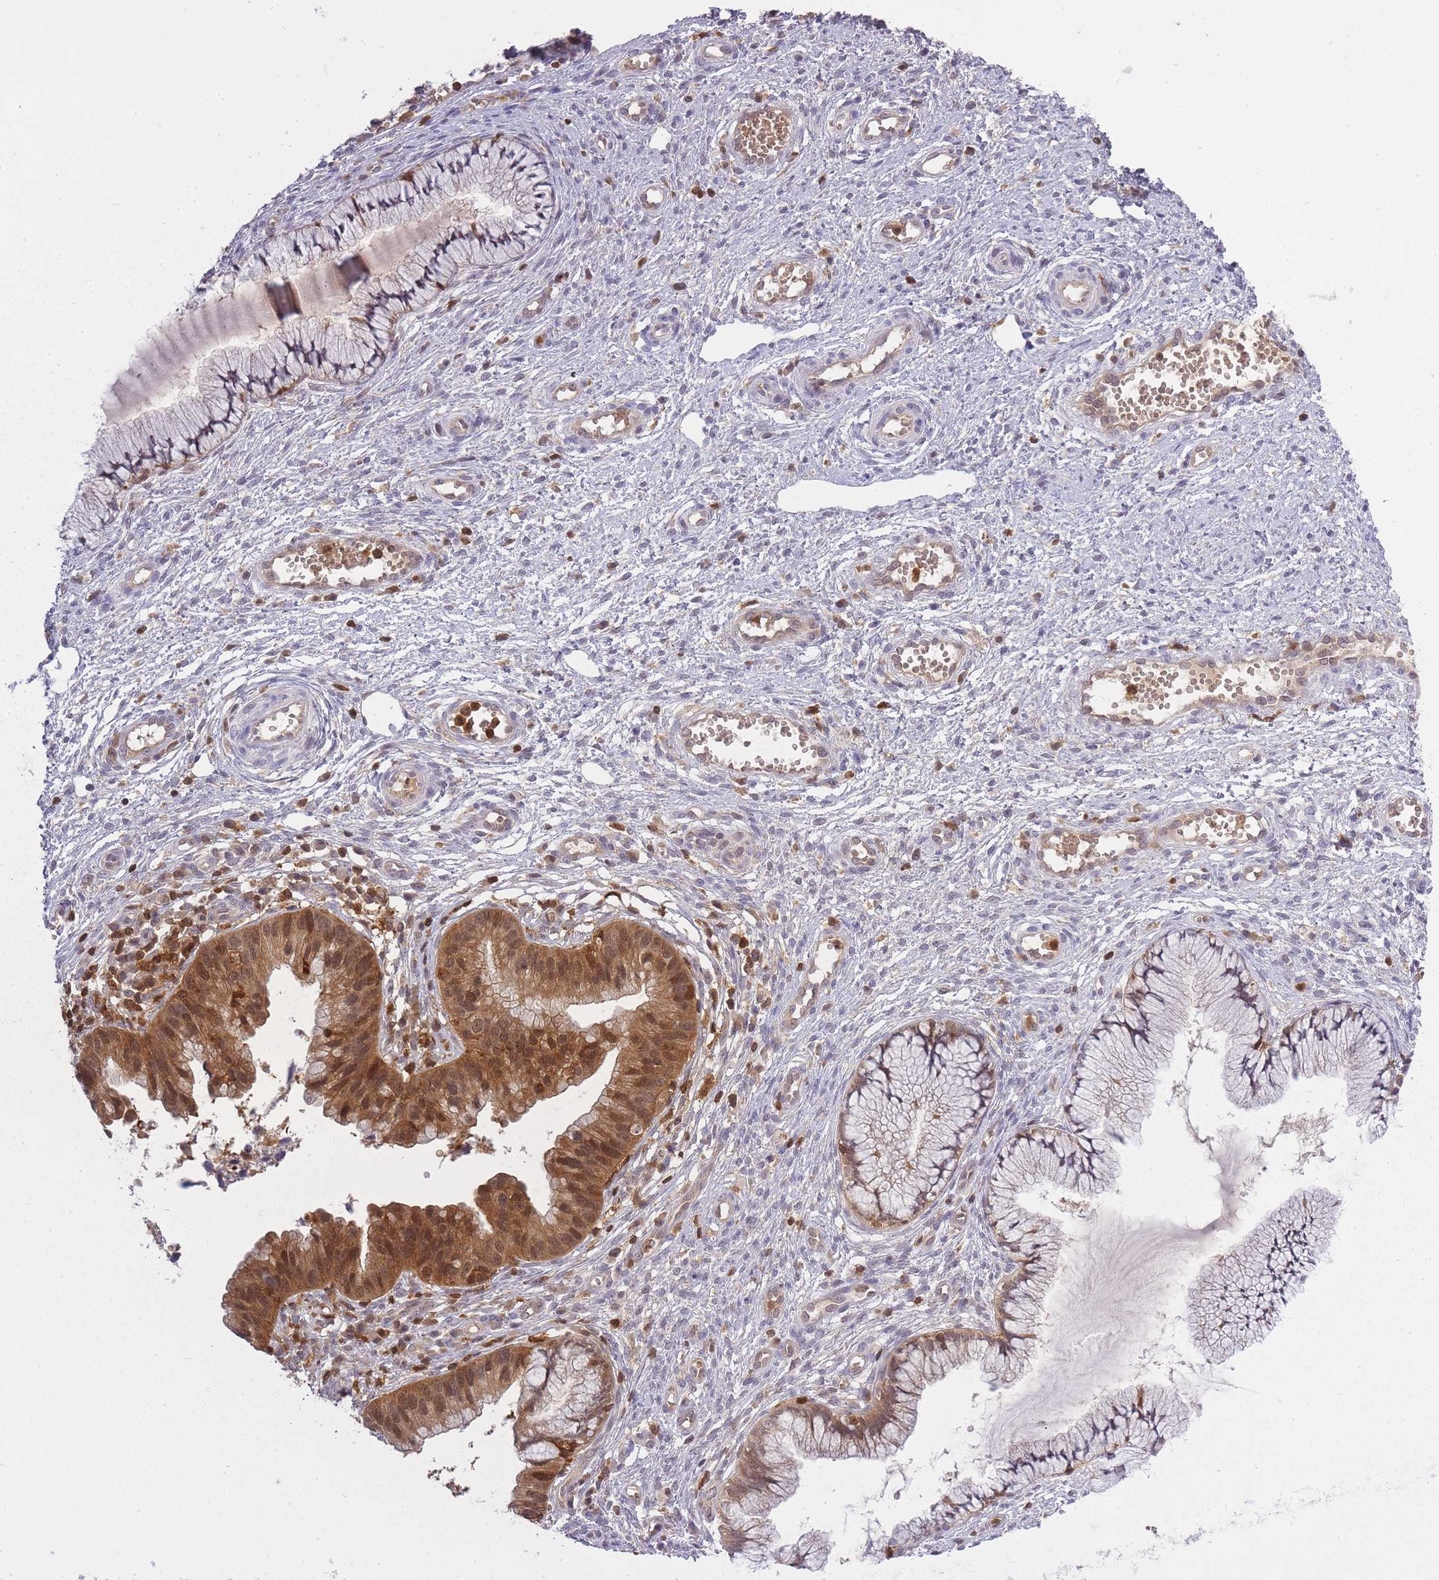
{"staining": {"intensity": "strong", "quantity": ">75%", "location": "cytoplasmic/membranous,nuclear"}, "tissue": "cervical cancer", "cell_type": "Tumor cells", "image_type": "cancer", "snomed": [{"axis": "morphology", "description": "Adenocarcinoma, NOS"}, {"axis": "topography", "description": "Cervix"}], "caption": "Cervical cancer stained with IHC demonstrates strong cytoplasmic/membranous and nuclear expression in approximately >75% of tumor cells.", "gene": "CXorf38", "patient": {"sex": "female", "age": 34}}